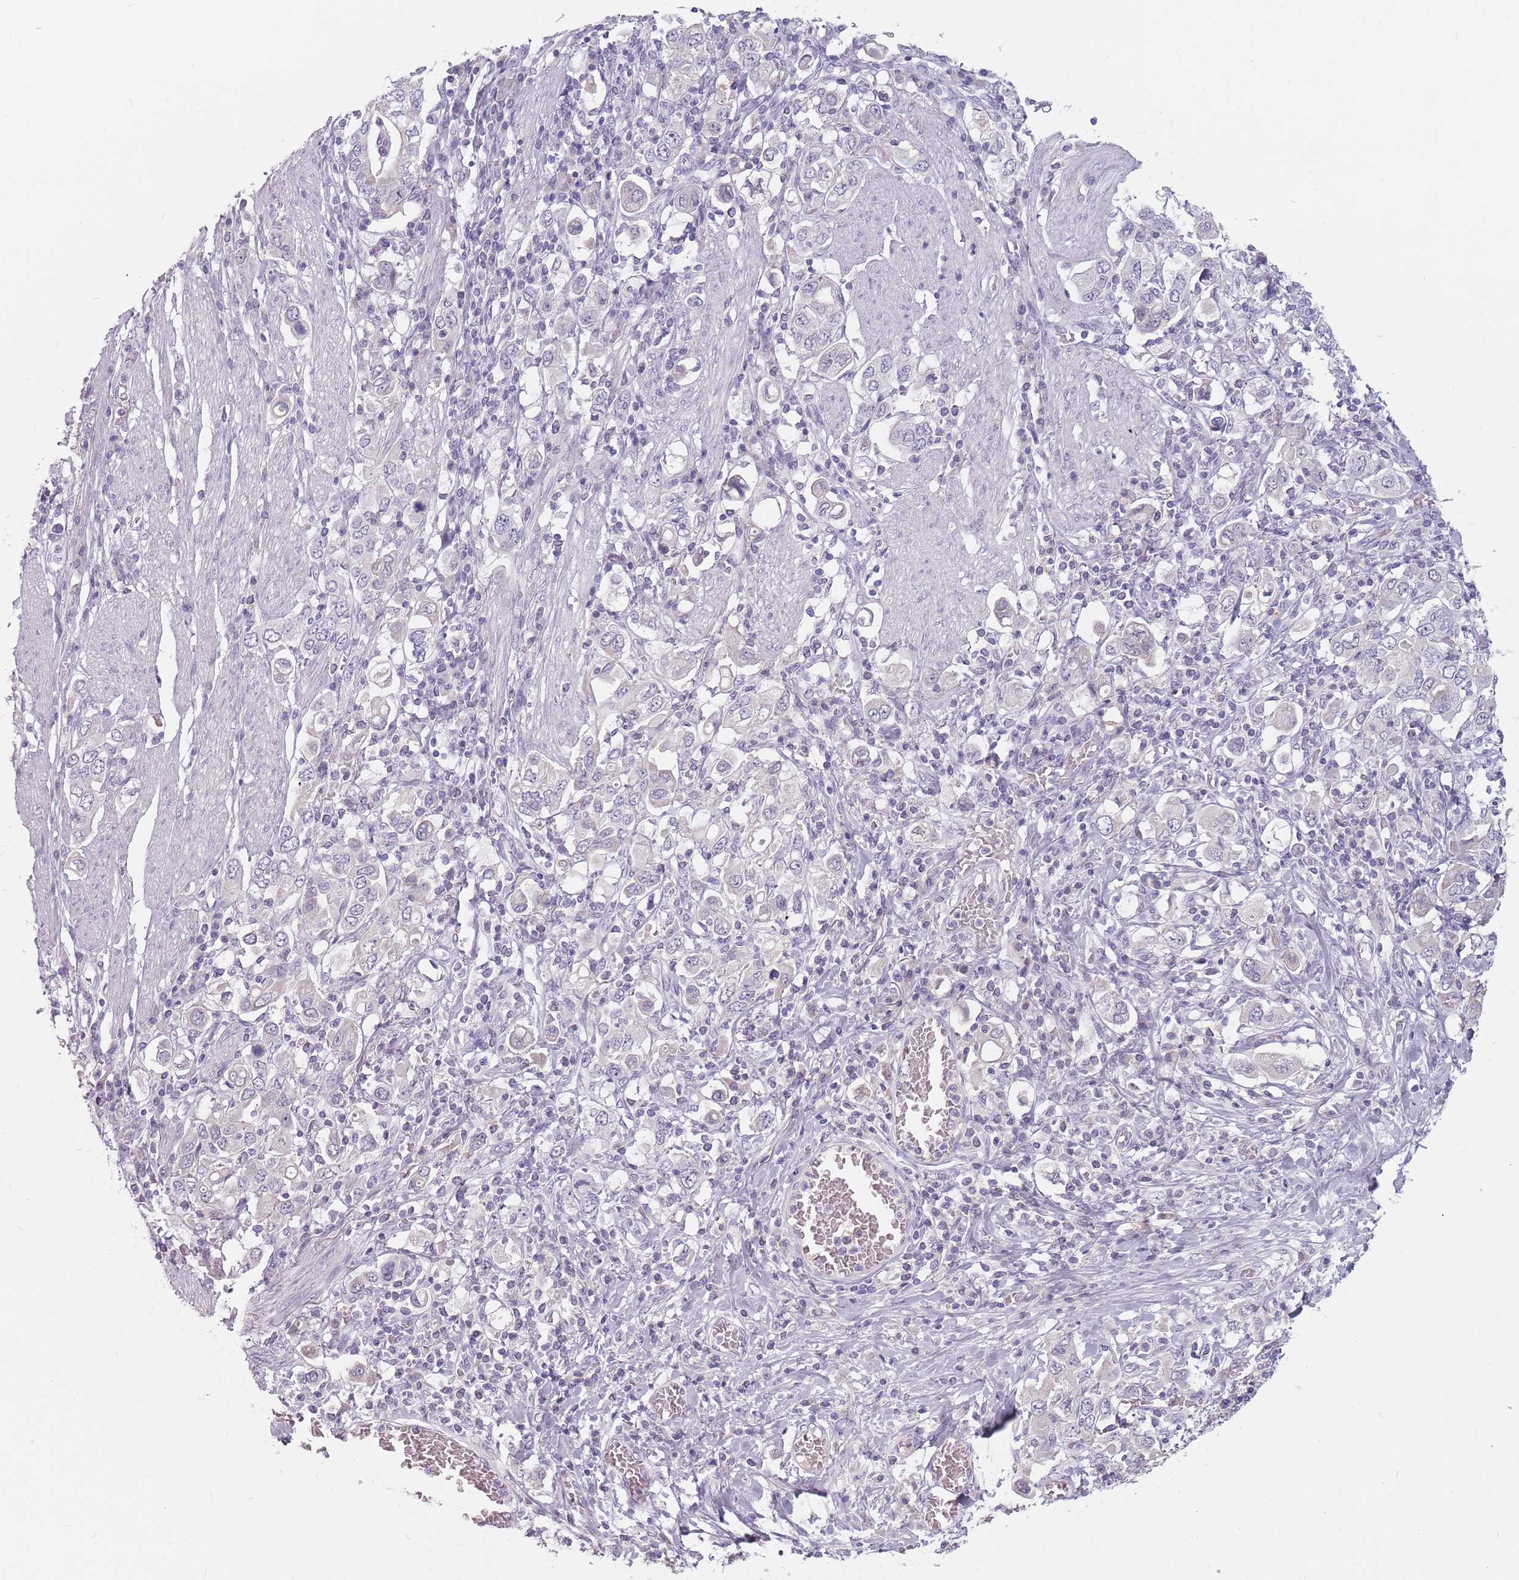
{"staining": {"intensity": "negative", "quantity": "none", "location": "none"}, "tissue": "stomach cancer", "cell_type": "Tumor cells", "image_type": "cancer", "snomed": [{"axis": "morphology", "description": "Adenocarcinoma, NOS"}, {"axis": "topography", "description": "Stomach, upper"}], "caption": "The micrograph exhibits no staining of tumor cells in stomach cancer (adenocarcinoma).", "gene": "CEP19", "patient": {"sex": "male", "age": 62}}